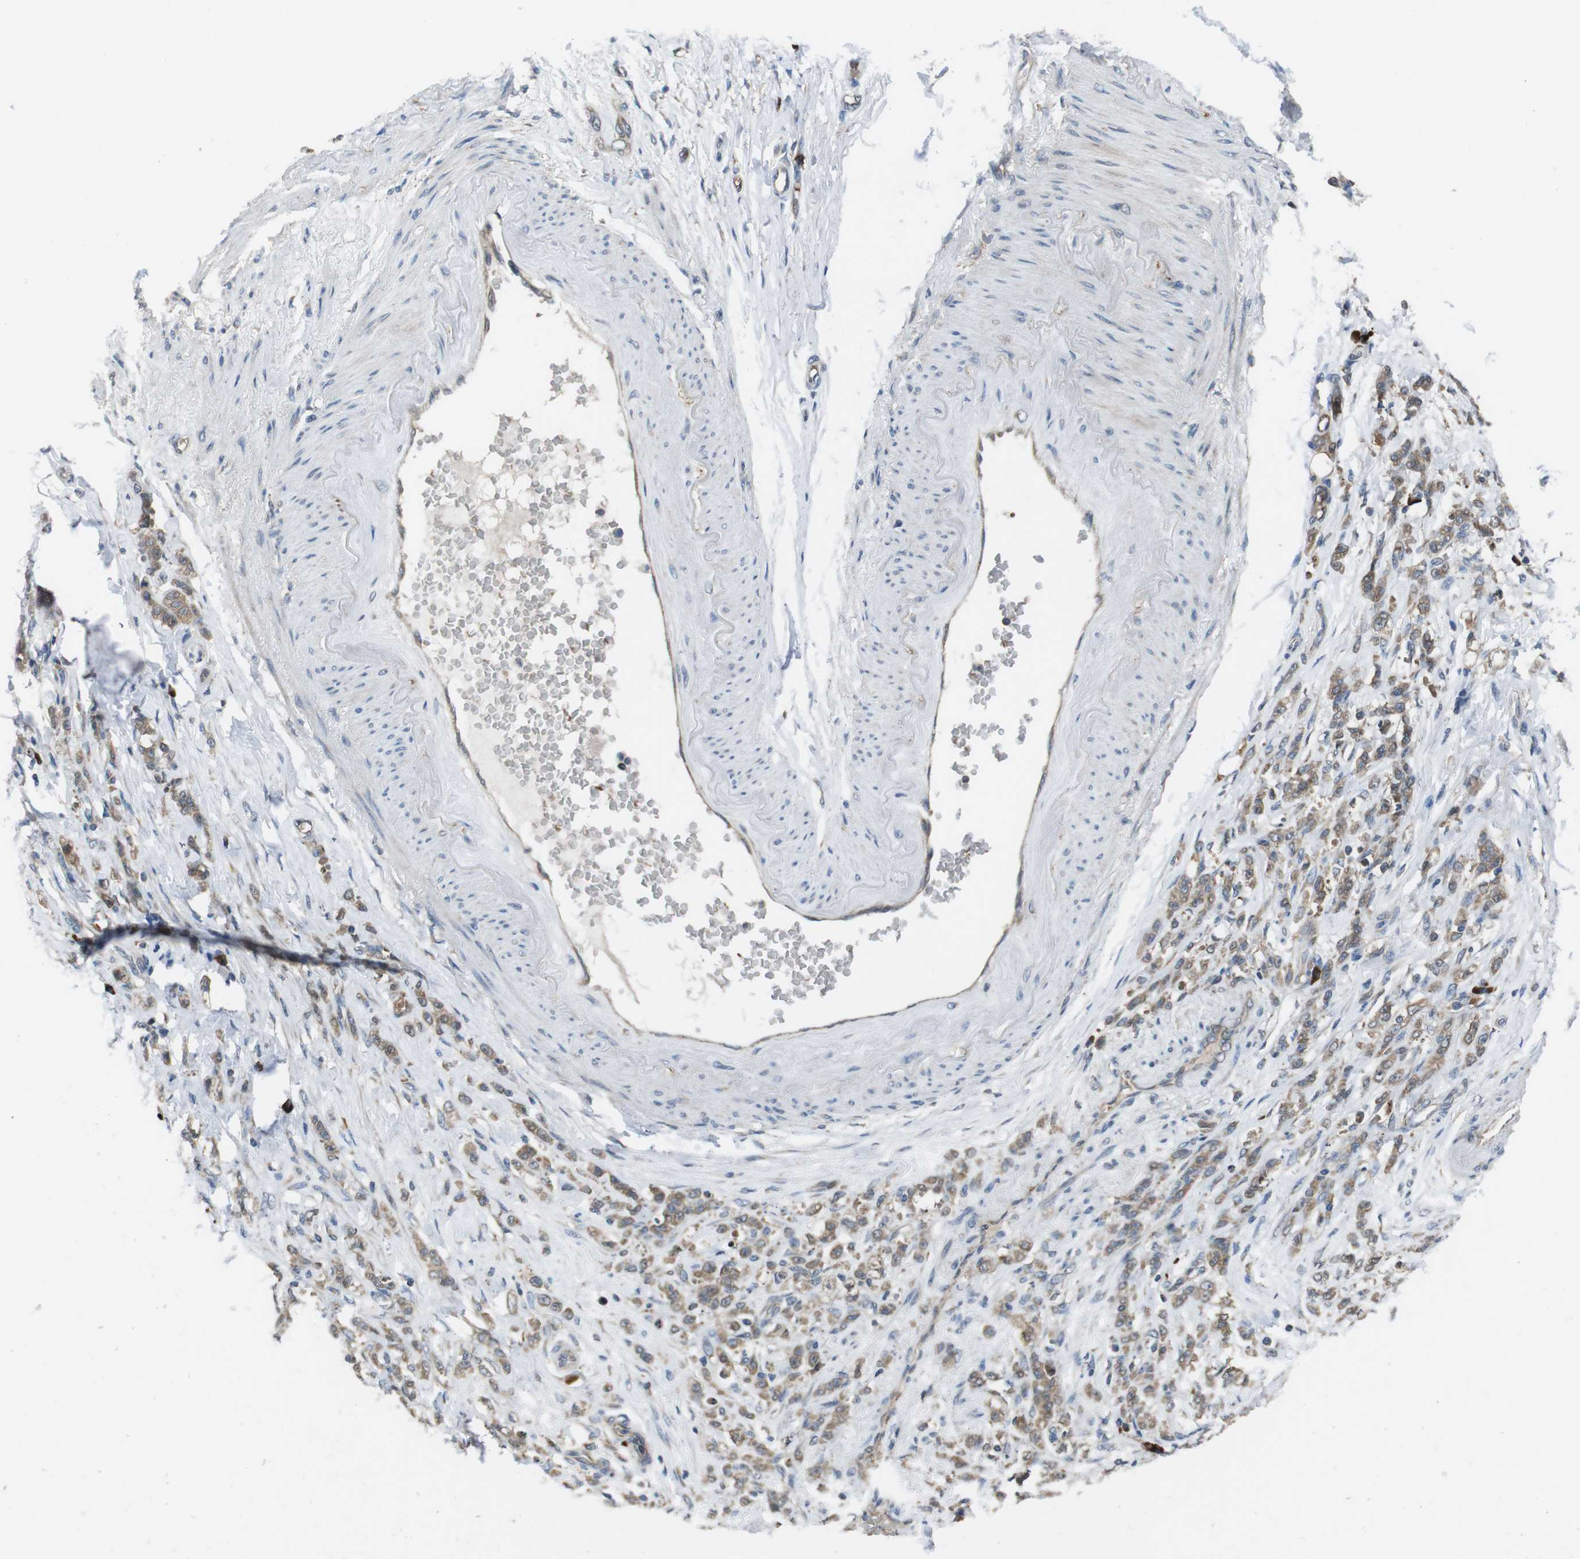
{"staining": {"intensity": "moderate", "quantity": ">75%", "location": "cytoplasmic/membranous"}, "tissue": "stomach cancer", "cell_type": "Tumor cells", "image_type": "cancer", "snomed": [{"axis": "morphology", "description": "Adenocarcinoma, NOS"}, {"axis": "topography", "description": "Stomach"}], "caption": "Stomach adenocarcinoma stained with DAB IHC shows medium levels of moderate cytoplasmic/membranous positivity in about >75% of tumor cells.", "gene": "SSR3", "patient": {"sex": "male", "age": 82}}